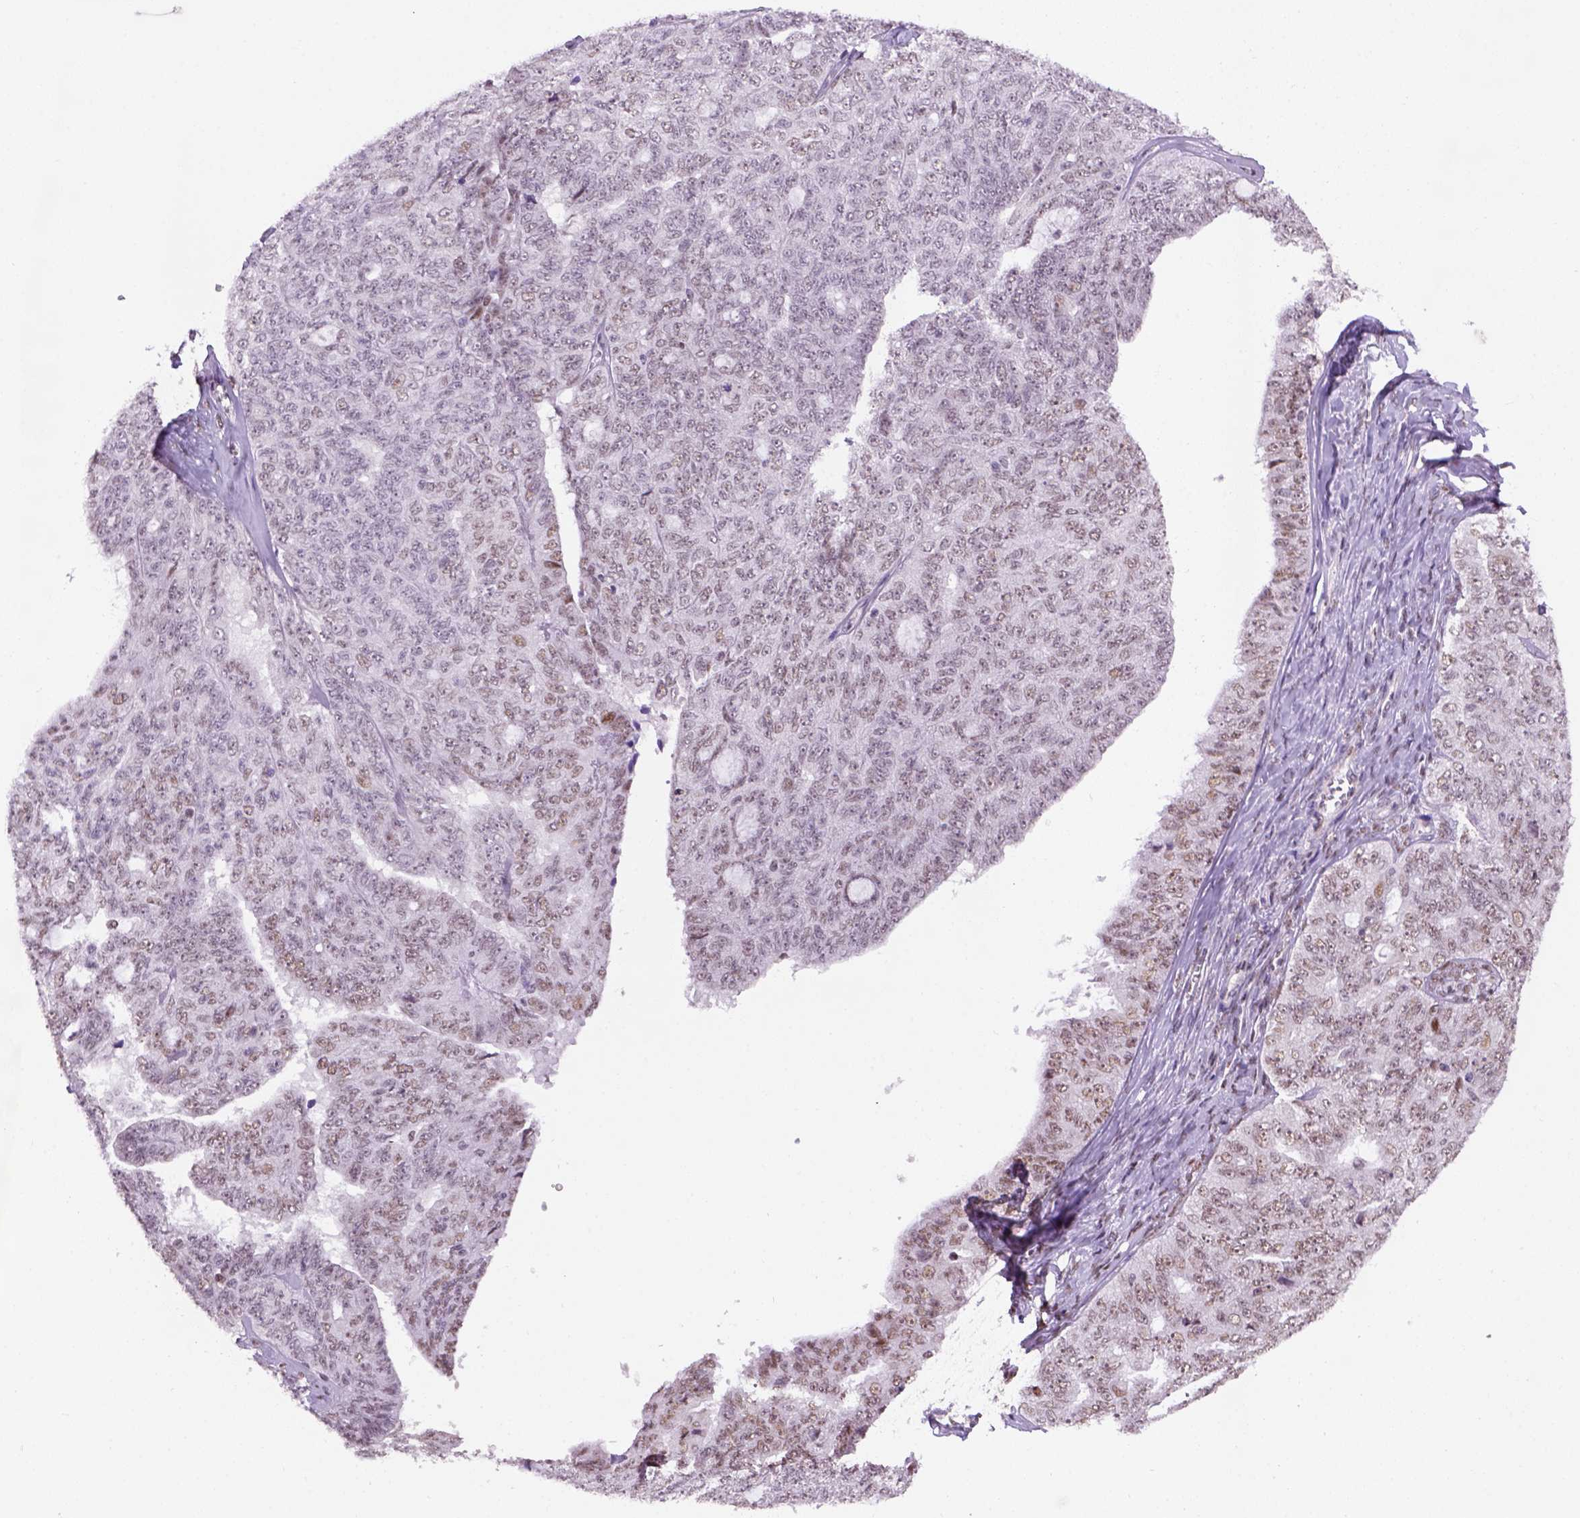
{"staining": {"intensity": "weak", "quantity": "25%-75%", "location": "nuclear"}, "tissue": "ovarian cancer", "cell_type": "Tumor cells", "image_type": "cancer", "snomed": [{"axis": "morphology", "description": "Cystadenocarcinoma, serous, NOS"}, {"axis": "topography", "description": "Ovary"}], "caption": "Weak nuclear protein staining is appreciated in approximately 25%-75% of tumor cells in ovarian serous cystadenocarcinoma. The staining was performed using DAB (3,3'-diaminobenzidine) to visualize the protein expression in brown, while the nuclei were stained in blue with hematoxylin (Magnification: 20x).", "gene": "TBPL1", "patient": {"sex": "female", "age": 71}}